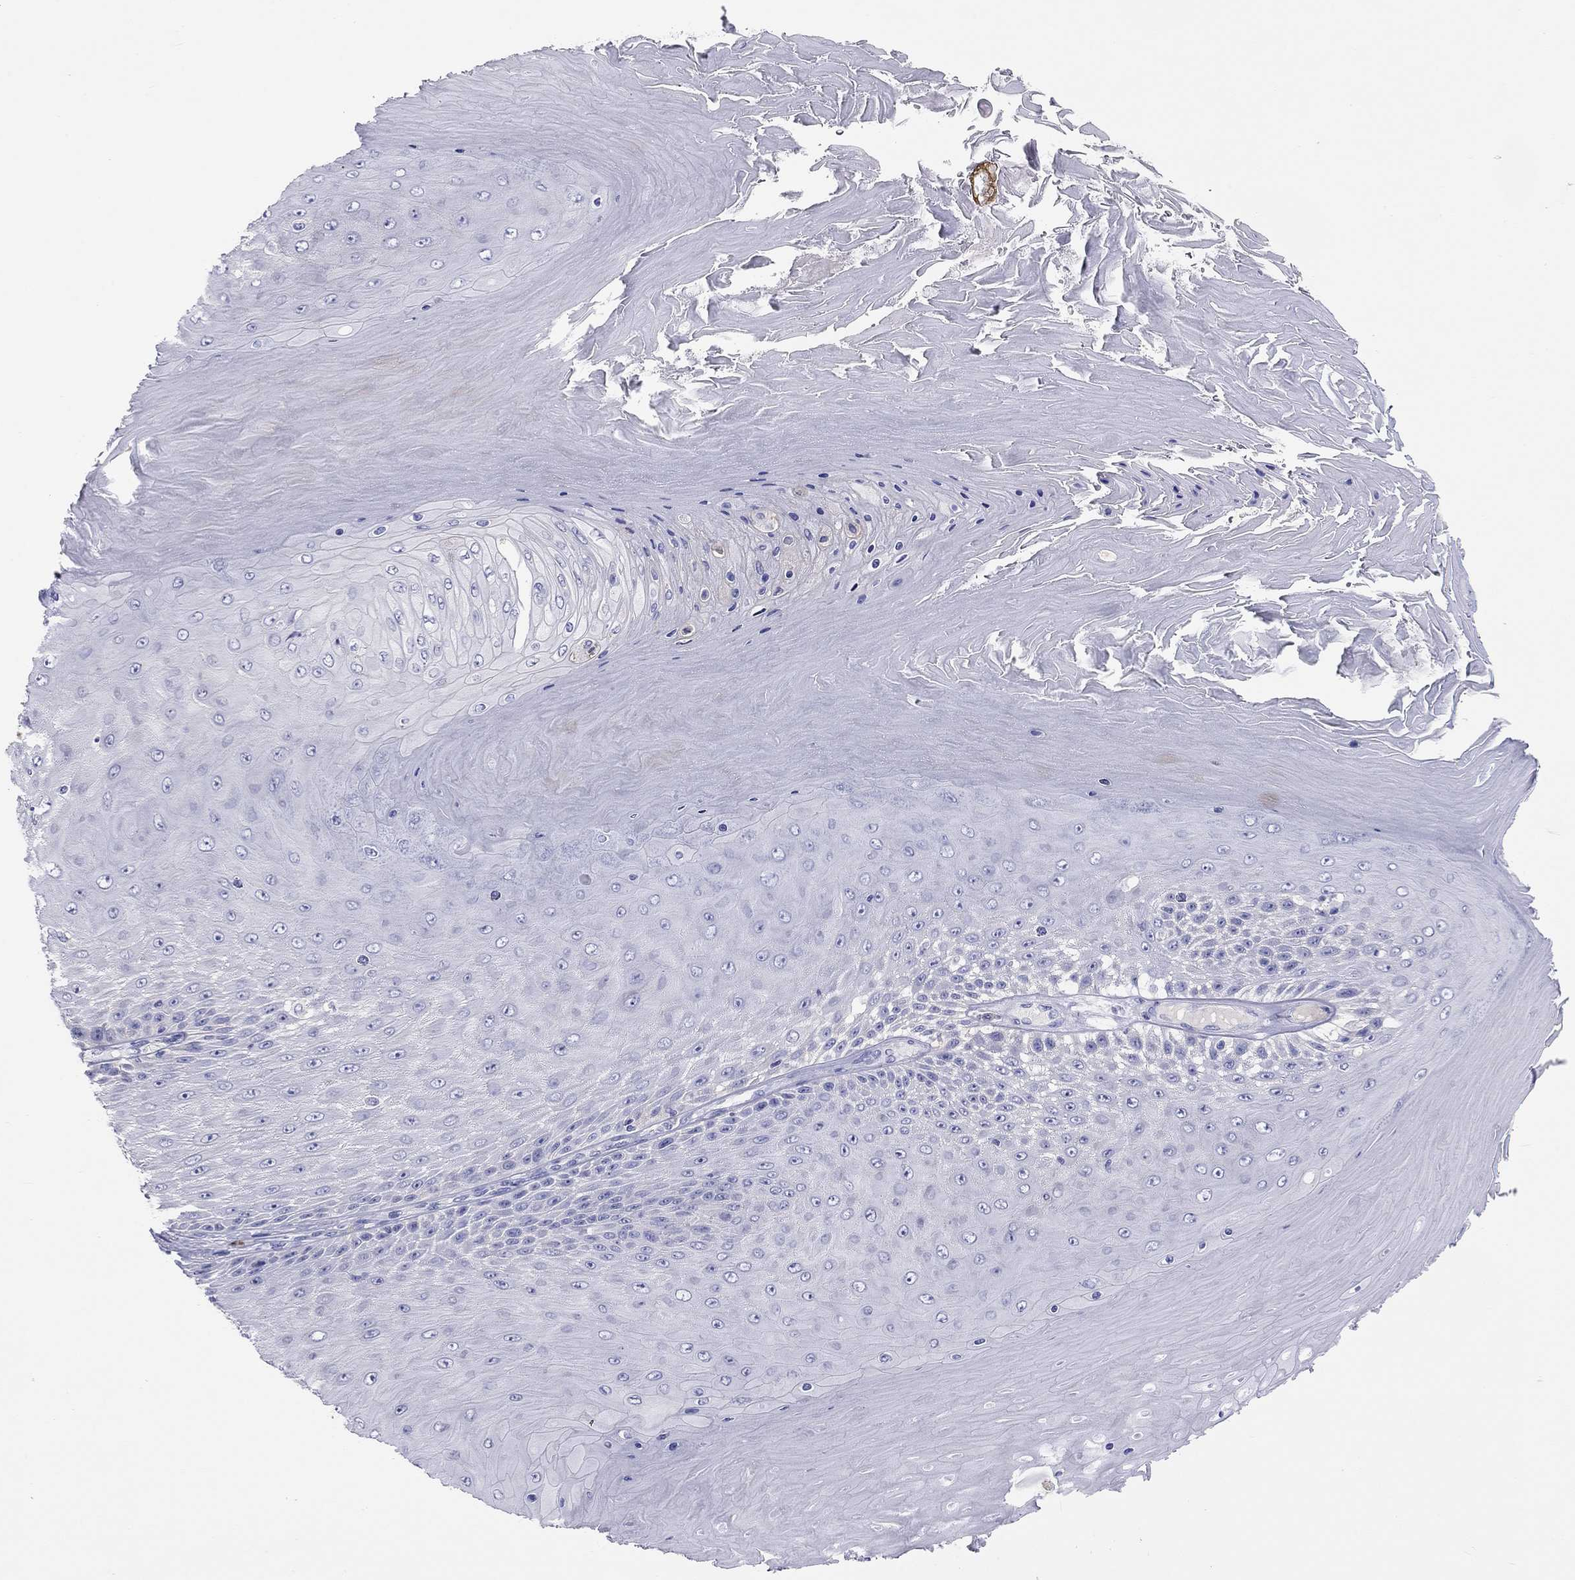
{"staining": {"intensity": "negative", "quantity": "none", "location": "none"}, "tissue": "skin cancer", "cell_type": "Tumor cells", "image_type": "cancer", "snomed": [{"axis": "morphology", "description": "Squamous cell carcinoma, NOS"}, {"axis": "topography", "description": "Skin"}], "caption": "Skin cancer (squamous cell carcinoma) was stained to show a protein in brown. There is no significant expression in tumor cells. The staining is performed using DAB brown chromogen with nuclei counter-stained in using hematoxylin.", "gene": "CALHM1", "patient": {"sex": "male", "age": 62}}